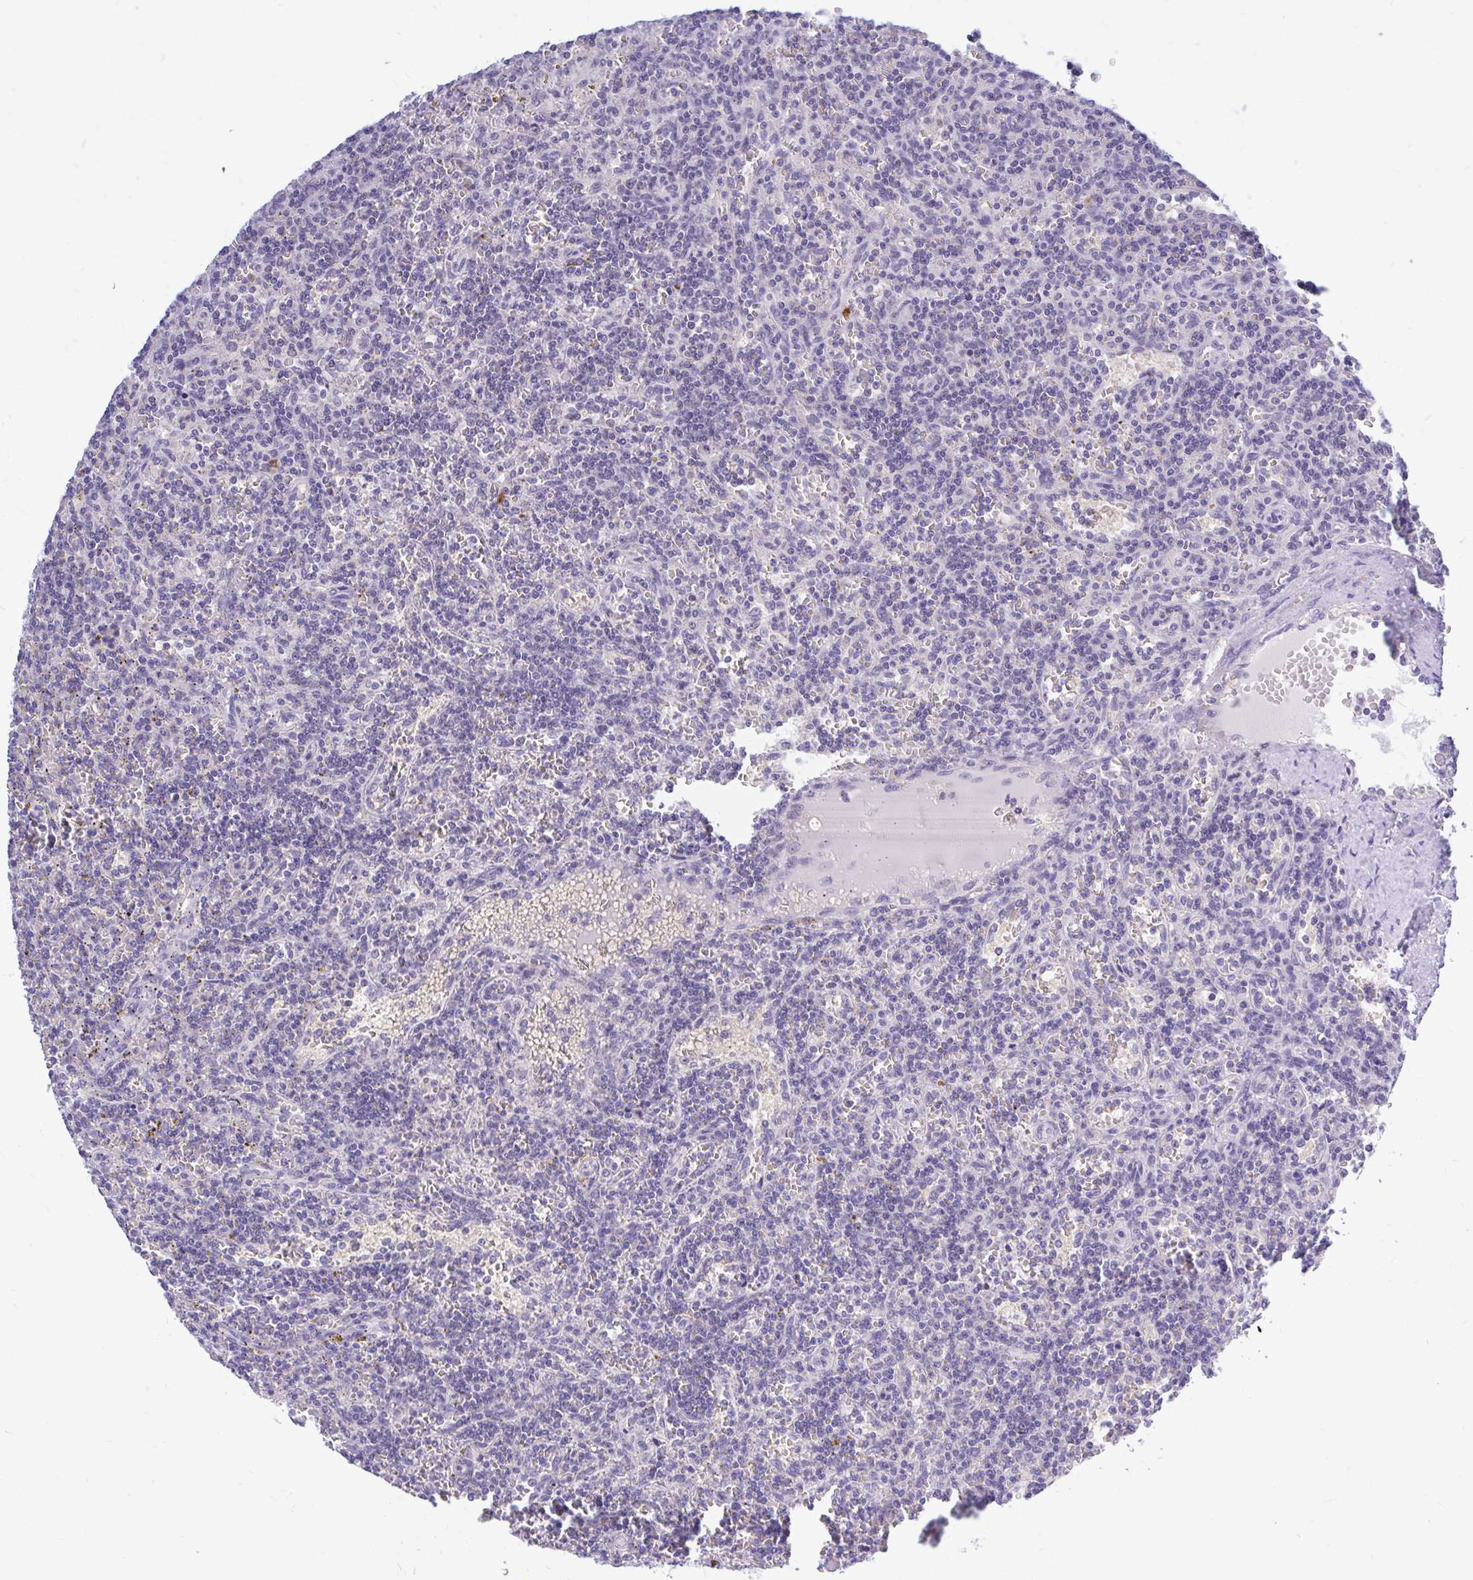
{"staining": {"intensity": "negative", "quantity": "none", "location": "none"}, "tissue": "lymphoma", "cell_type": "Tumor cells", "image_type": "cancer", "snomed": [{"axis": "morphology", "description": "Malignant lymphoma, non-Hodgkin's type, Low grade"}, {"axis": "topography", "description": "Spleen"}], "caption": "A micrograph of human lymphoma is negative for staining in tumor cells.", "gene": "MAP1LC3A", "patient": {"sex": "male", "age": 73}}